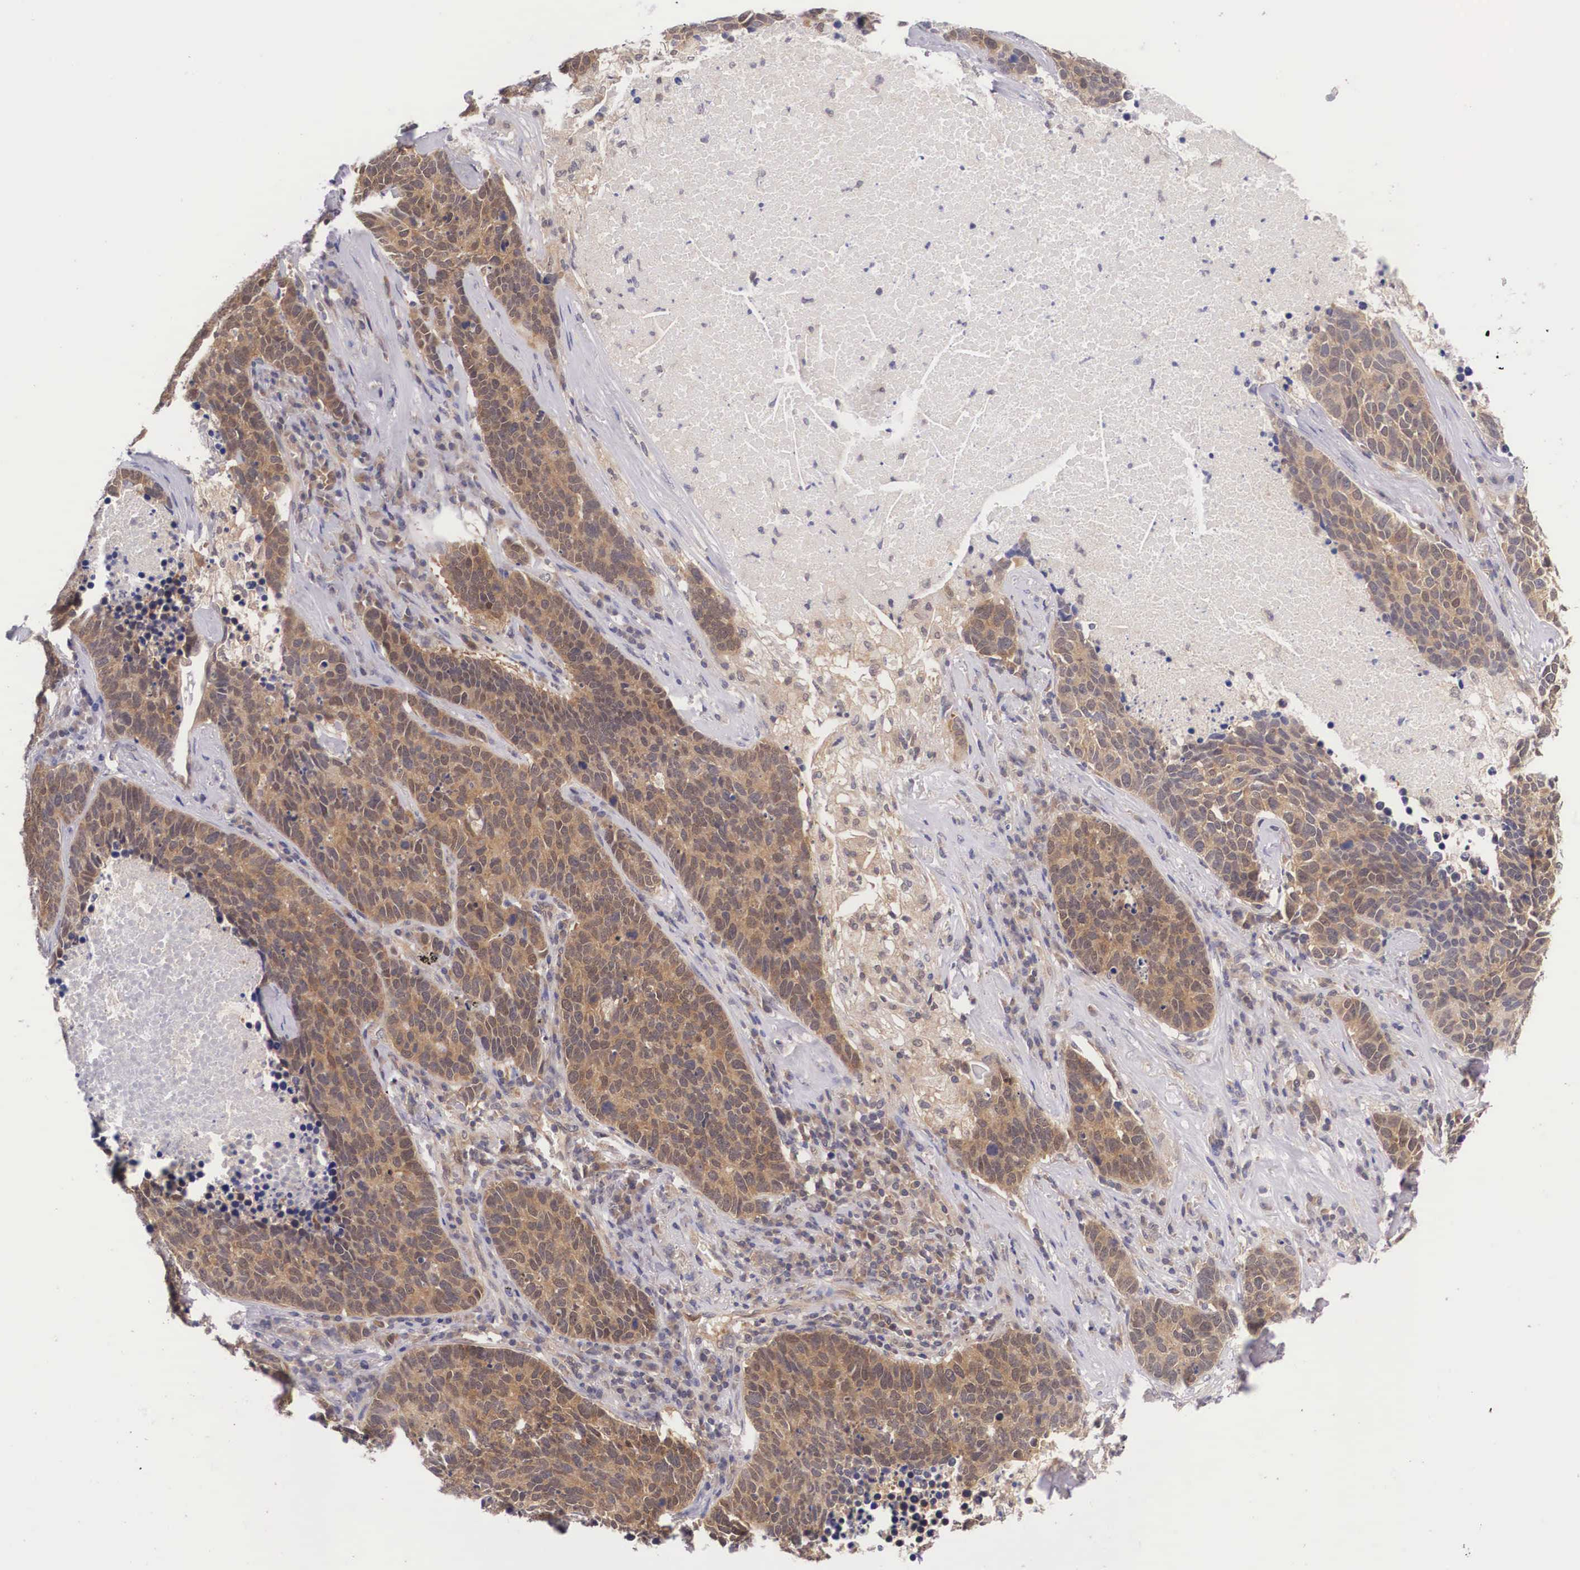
{"staining": {"intensity": "strong", "quantity": ">75%", "location": "cytoplasmic/membranous"}, "tissue": "lung cancer", "cell_type": "Tumor cells", "image_type": "cancer", "snomed": [{"axis": "morphology", "description": "Neoplasm, malignant, NOS"}, {"axis": "topography", "description": "Lung"}], "caption": "Lung cancer was stained to show a protein in brown. There is high levels of strong cytoplasmic/membranous expression in approximately >75% of tumor cells. Nuclei are stained in blue.", "gene": "IGBP1", "patient": {"sex": "female", "age": 75}}